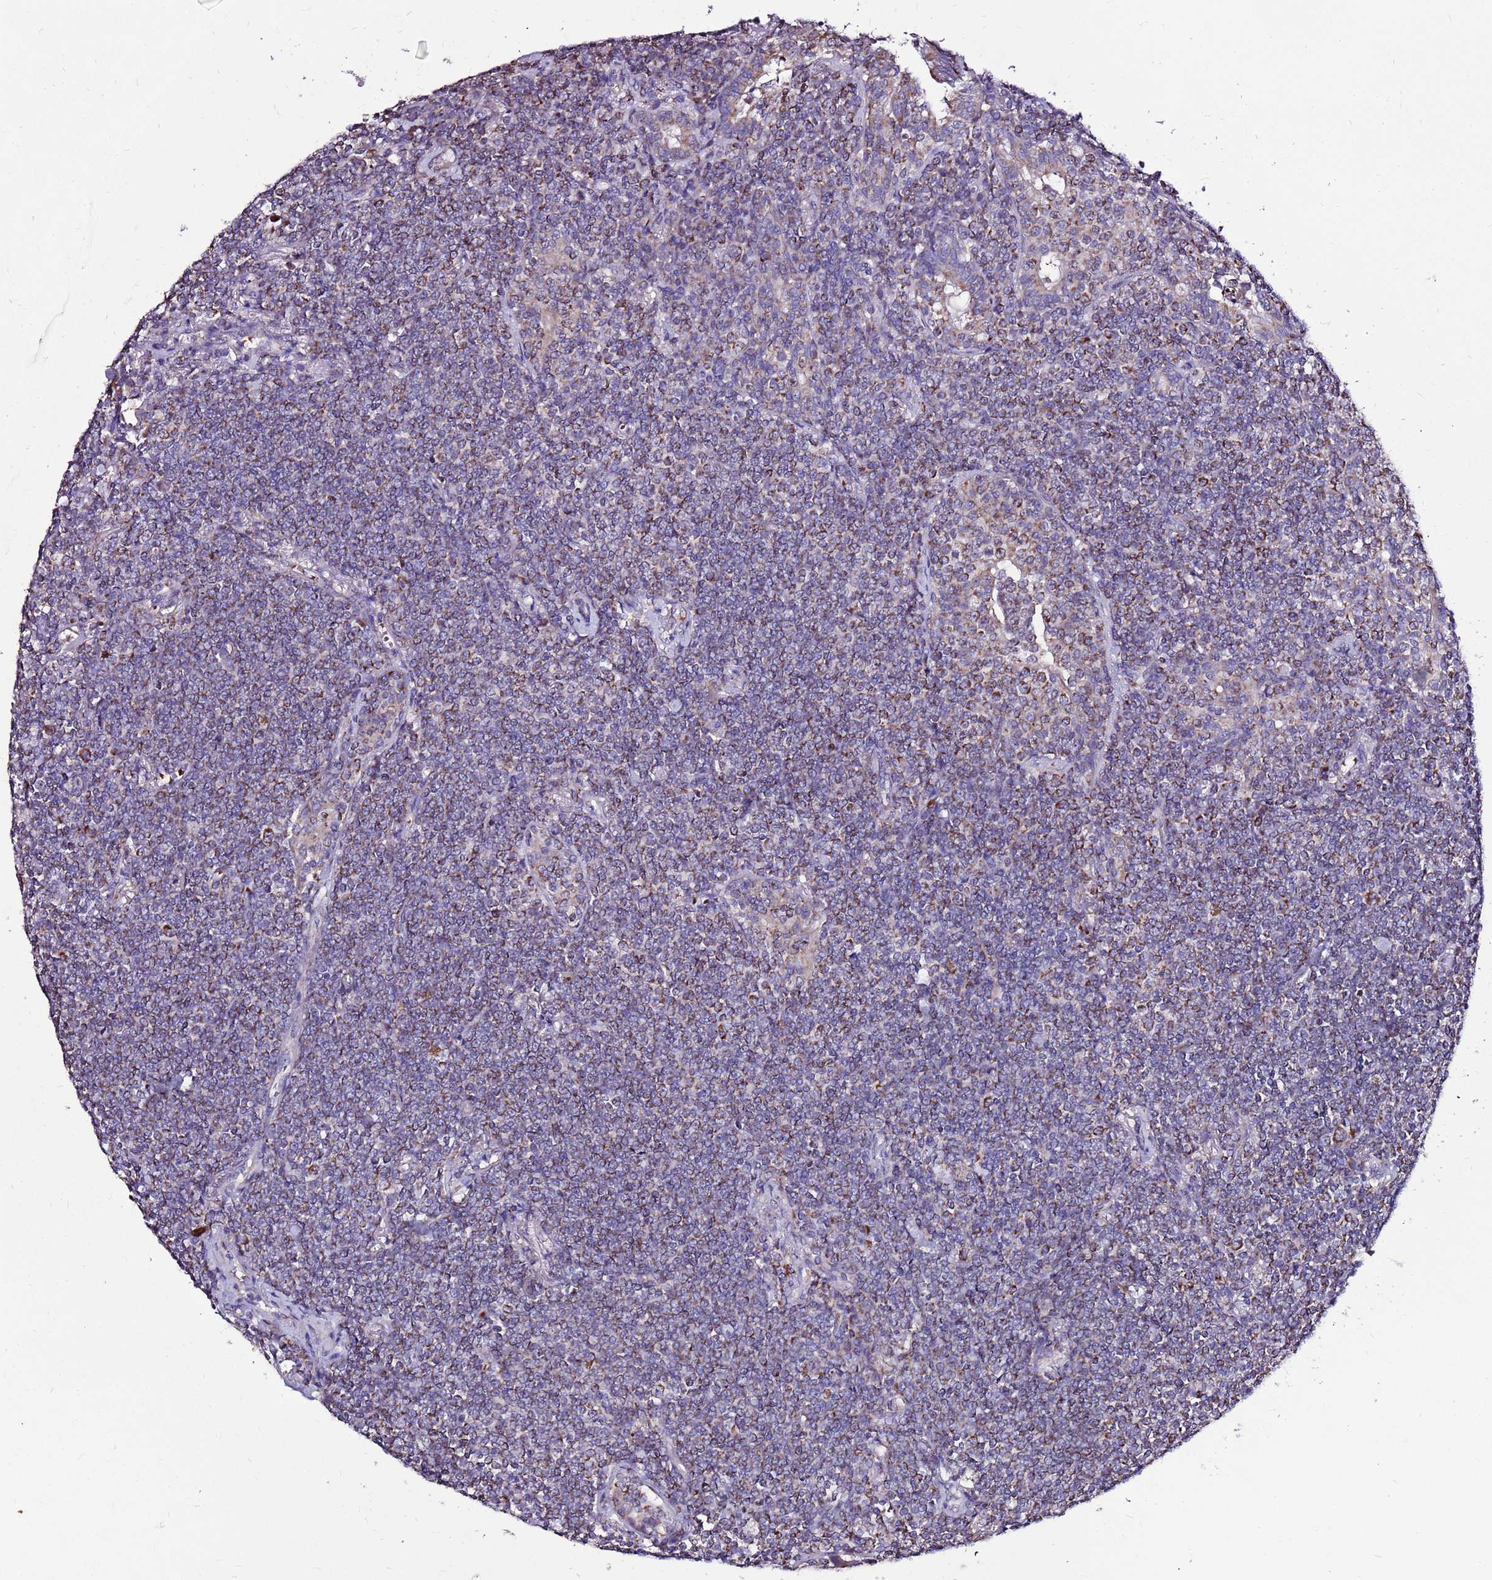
{"staining": {"intensity": "weak", "quantity": "<25%", "location": "cytoplasmic/membranous"}, "tissue": "lymphoma", "cell_type": "Tumor cells", "image_type": "cancer", "snomed": [{"axis": "morphology", "description": "Malignant lymphoma, non-Hodgkin's type, Low grade"}, {"axis": "topography", "description": "Lung"}], "caption": "The immunohistochemistry micrograph has no significant positivity in tumor cells of low-grade malignant lymphoma, non-Hodgkin's type tissue. (DAB IHC visualized using brightfield microscopy, high magnification).", "gene": "SPSB3", "patient": {"sex": "female", "age": 71}}